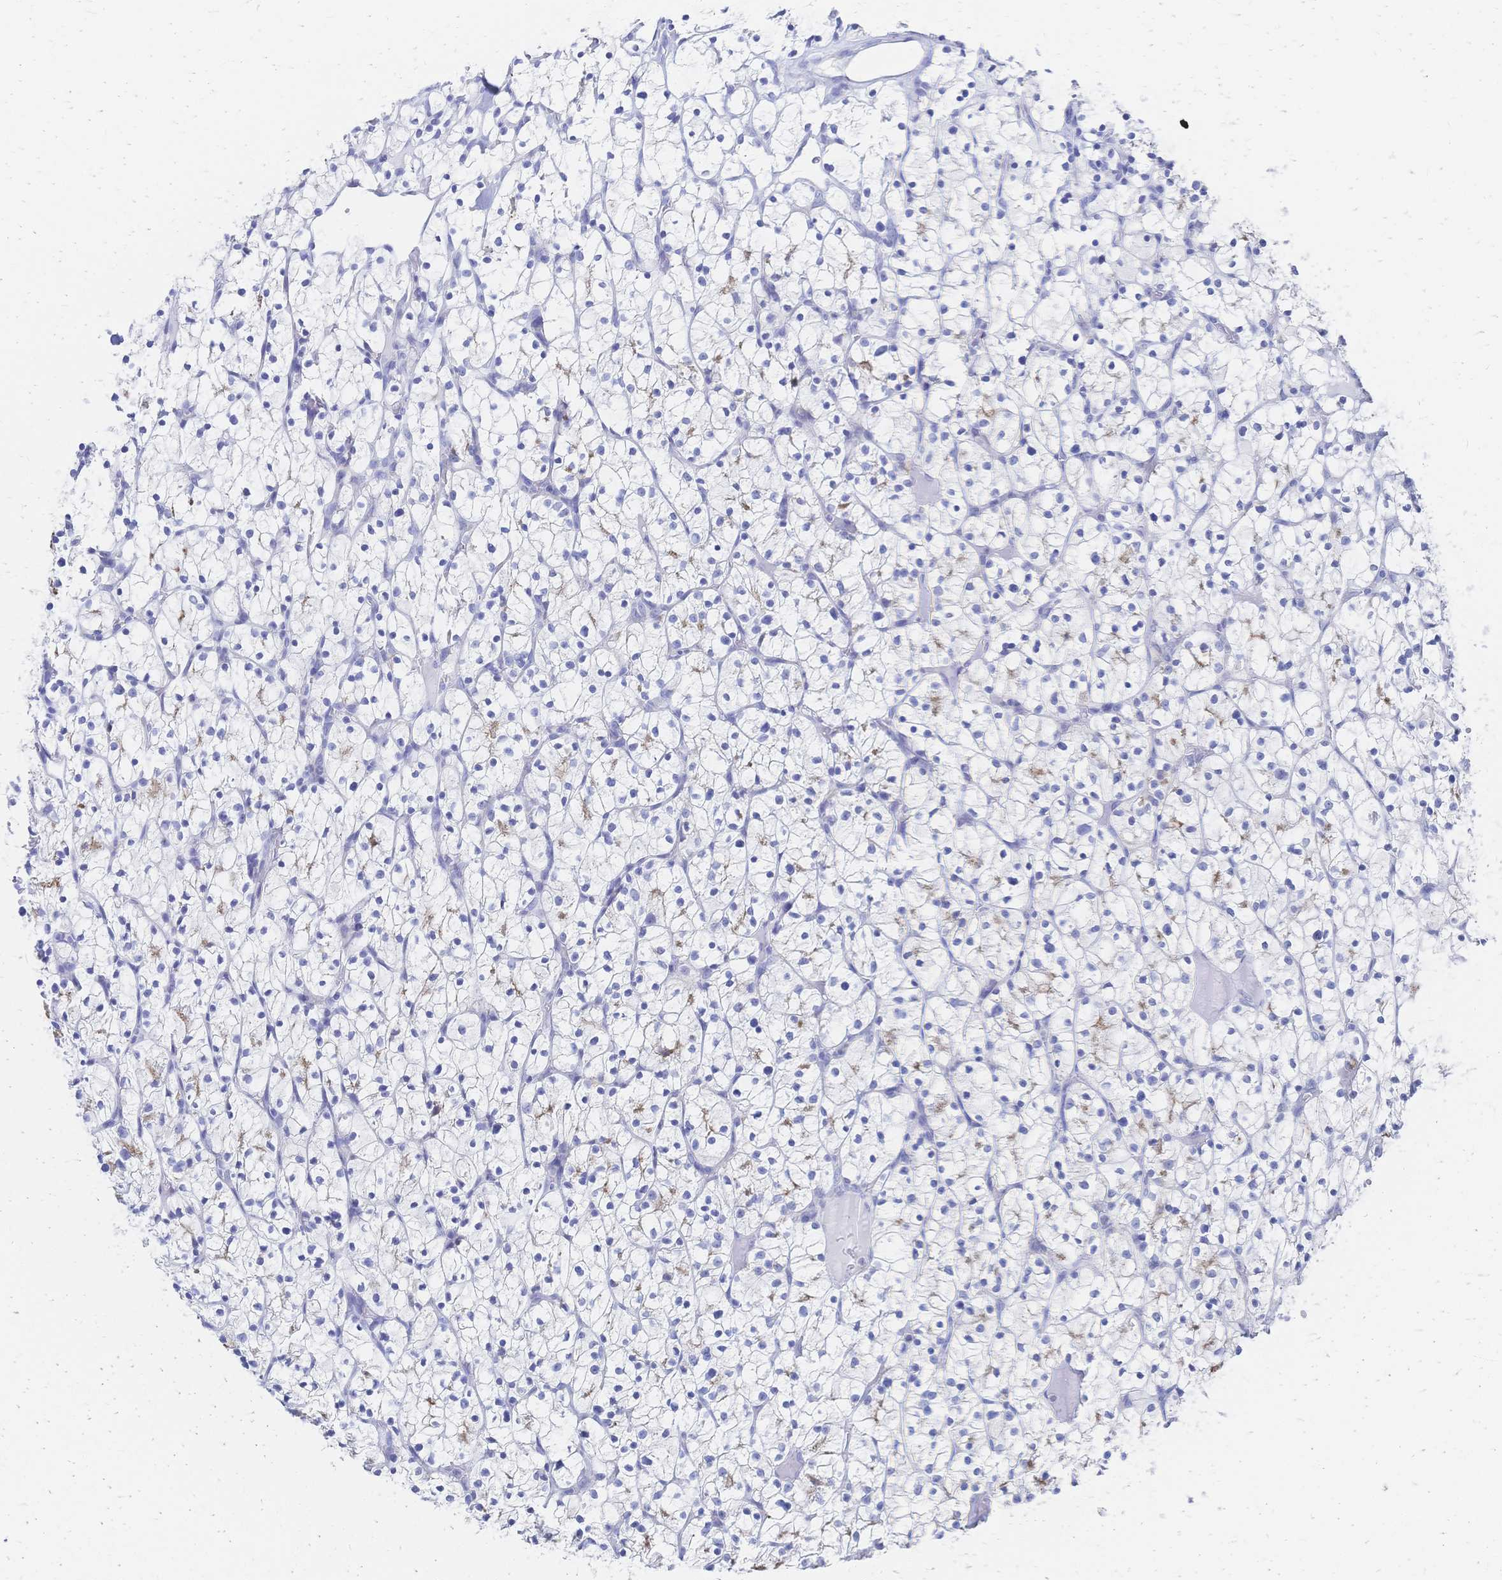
{"staining": {"intensity": "negative", "quantity": "none", "location": "none"}, "tissue": "renal cancer", "cell_type": "Tumor cells", "image_type": "cancer", "snomed": [{"axis": "morphology", "description": "Adenocarcinoma, NOS"}, {"axis": "topography", "description": "Kidney"}], "caption": "High magnification brightfield microscopy of renal adenocarcinoma stained with DAB (3,3'-diaminobenzidine) (brown) and counterstained with hematoxylin (blue): tumor cells show no significant expression.", "gene": "SLC5A1", "patient": {"sex": "female", "age": 64}}